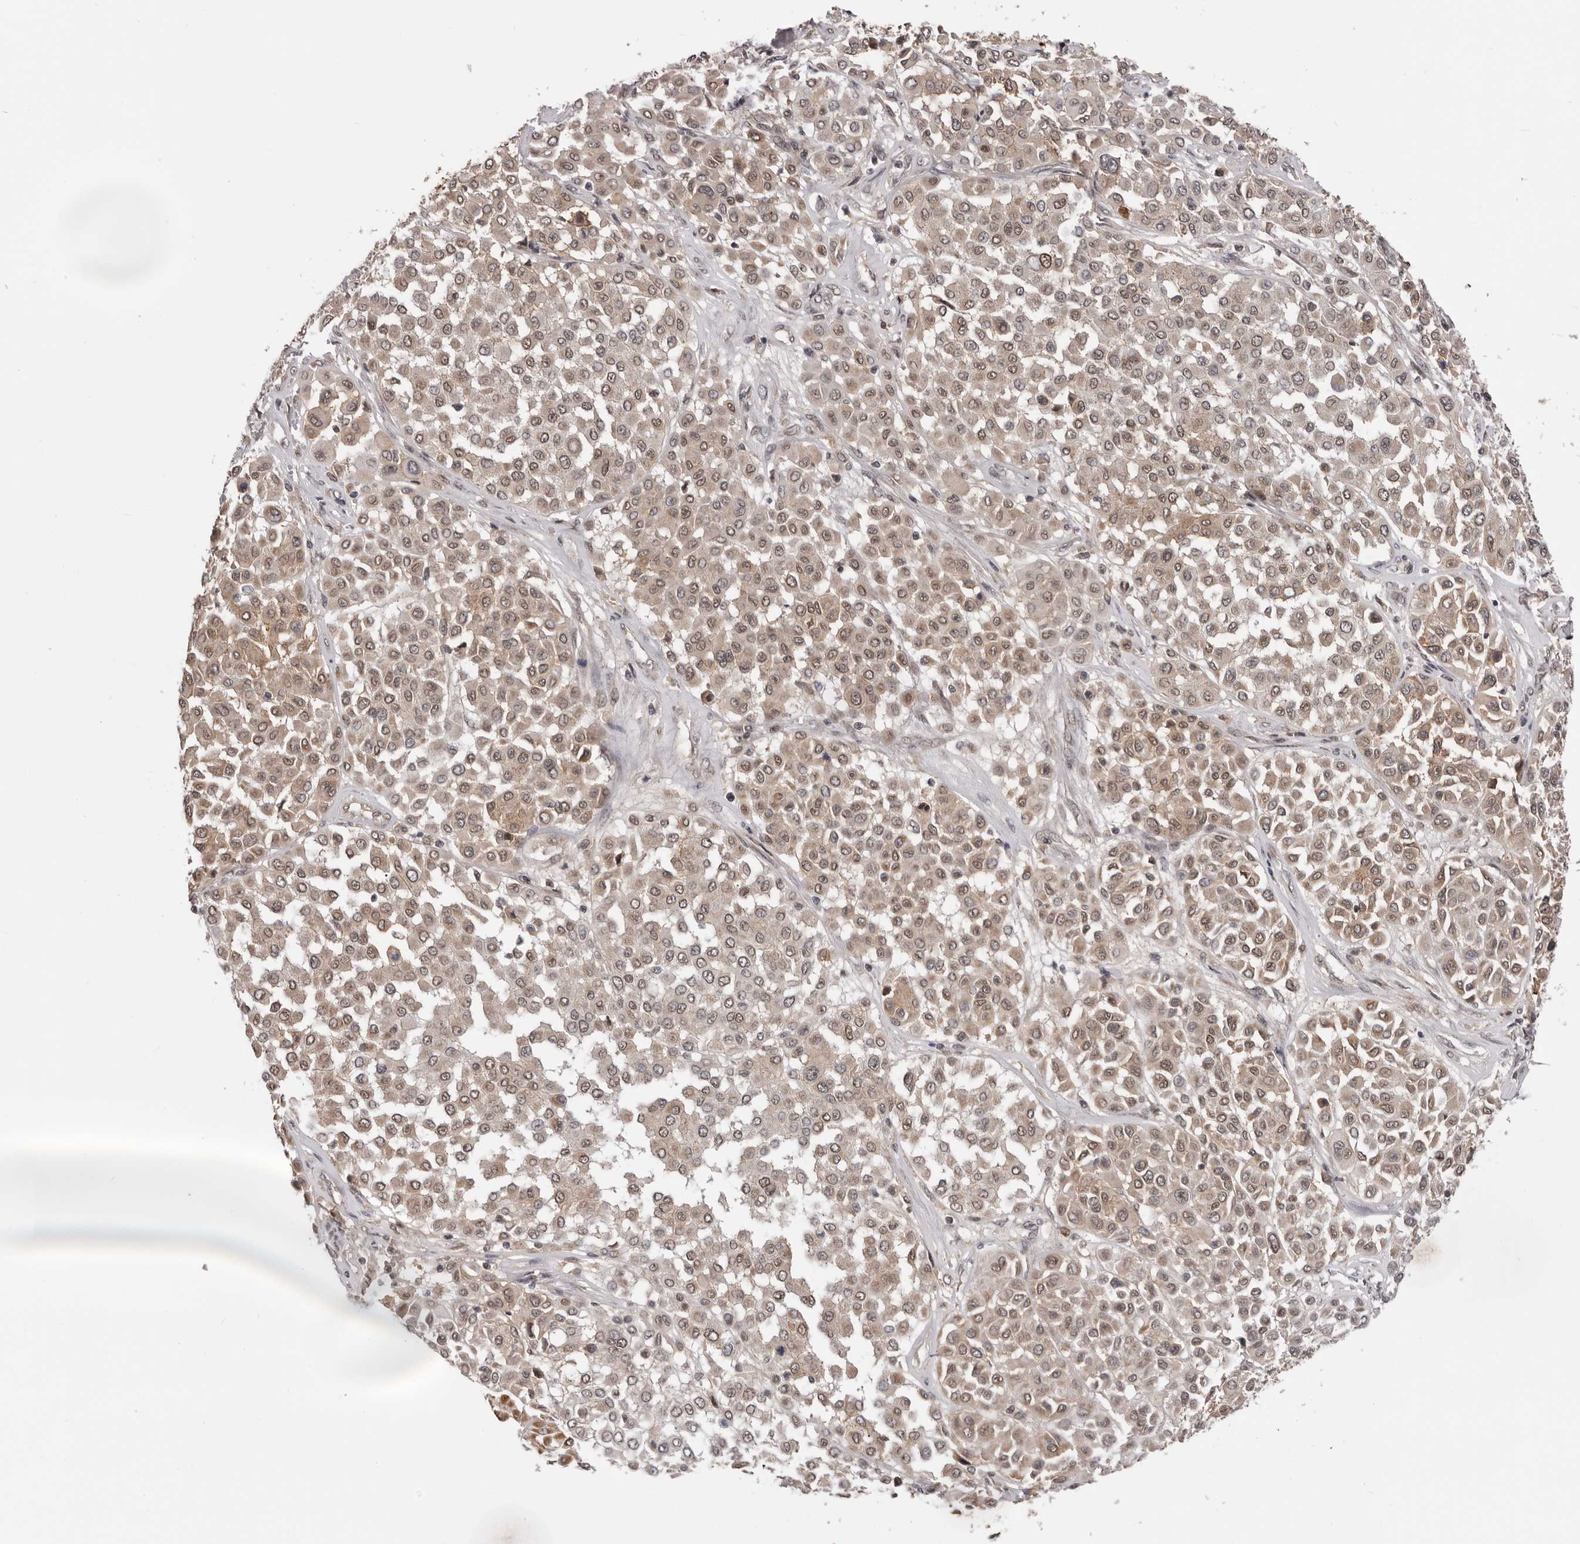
{"staining": {"intensity": "weak", "quantity": ">75%", "location": "cytoplasmic/membranous,nuclear"}, "tissue": "melanoma", "cell_type": "Tumor cells", "image_type": "cancer", "snomed": [{"axis": "morphology", "description": "Malignant melanoma, Metastatic site"}, {"axis": "topography", "description": "Soft tissue"}], "caption": "Immunohistochemistry staining of melanoma, which demonstrates low levels of weak cytoplasmic/membranous and nuclear expression in approximately >75% of tumor cells indicating weak cytoplasmic/membranous and nuclear protein staining. The staining was performed using DAB (brown) for protein detection and nuclei were counterstained in hematoxylin (blue).", "gene": "MOGAT2", "patient": {"sex": "male", "age": 41}}